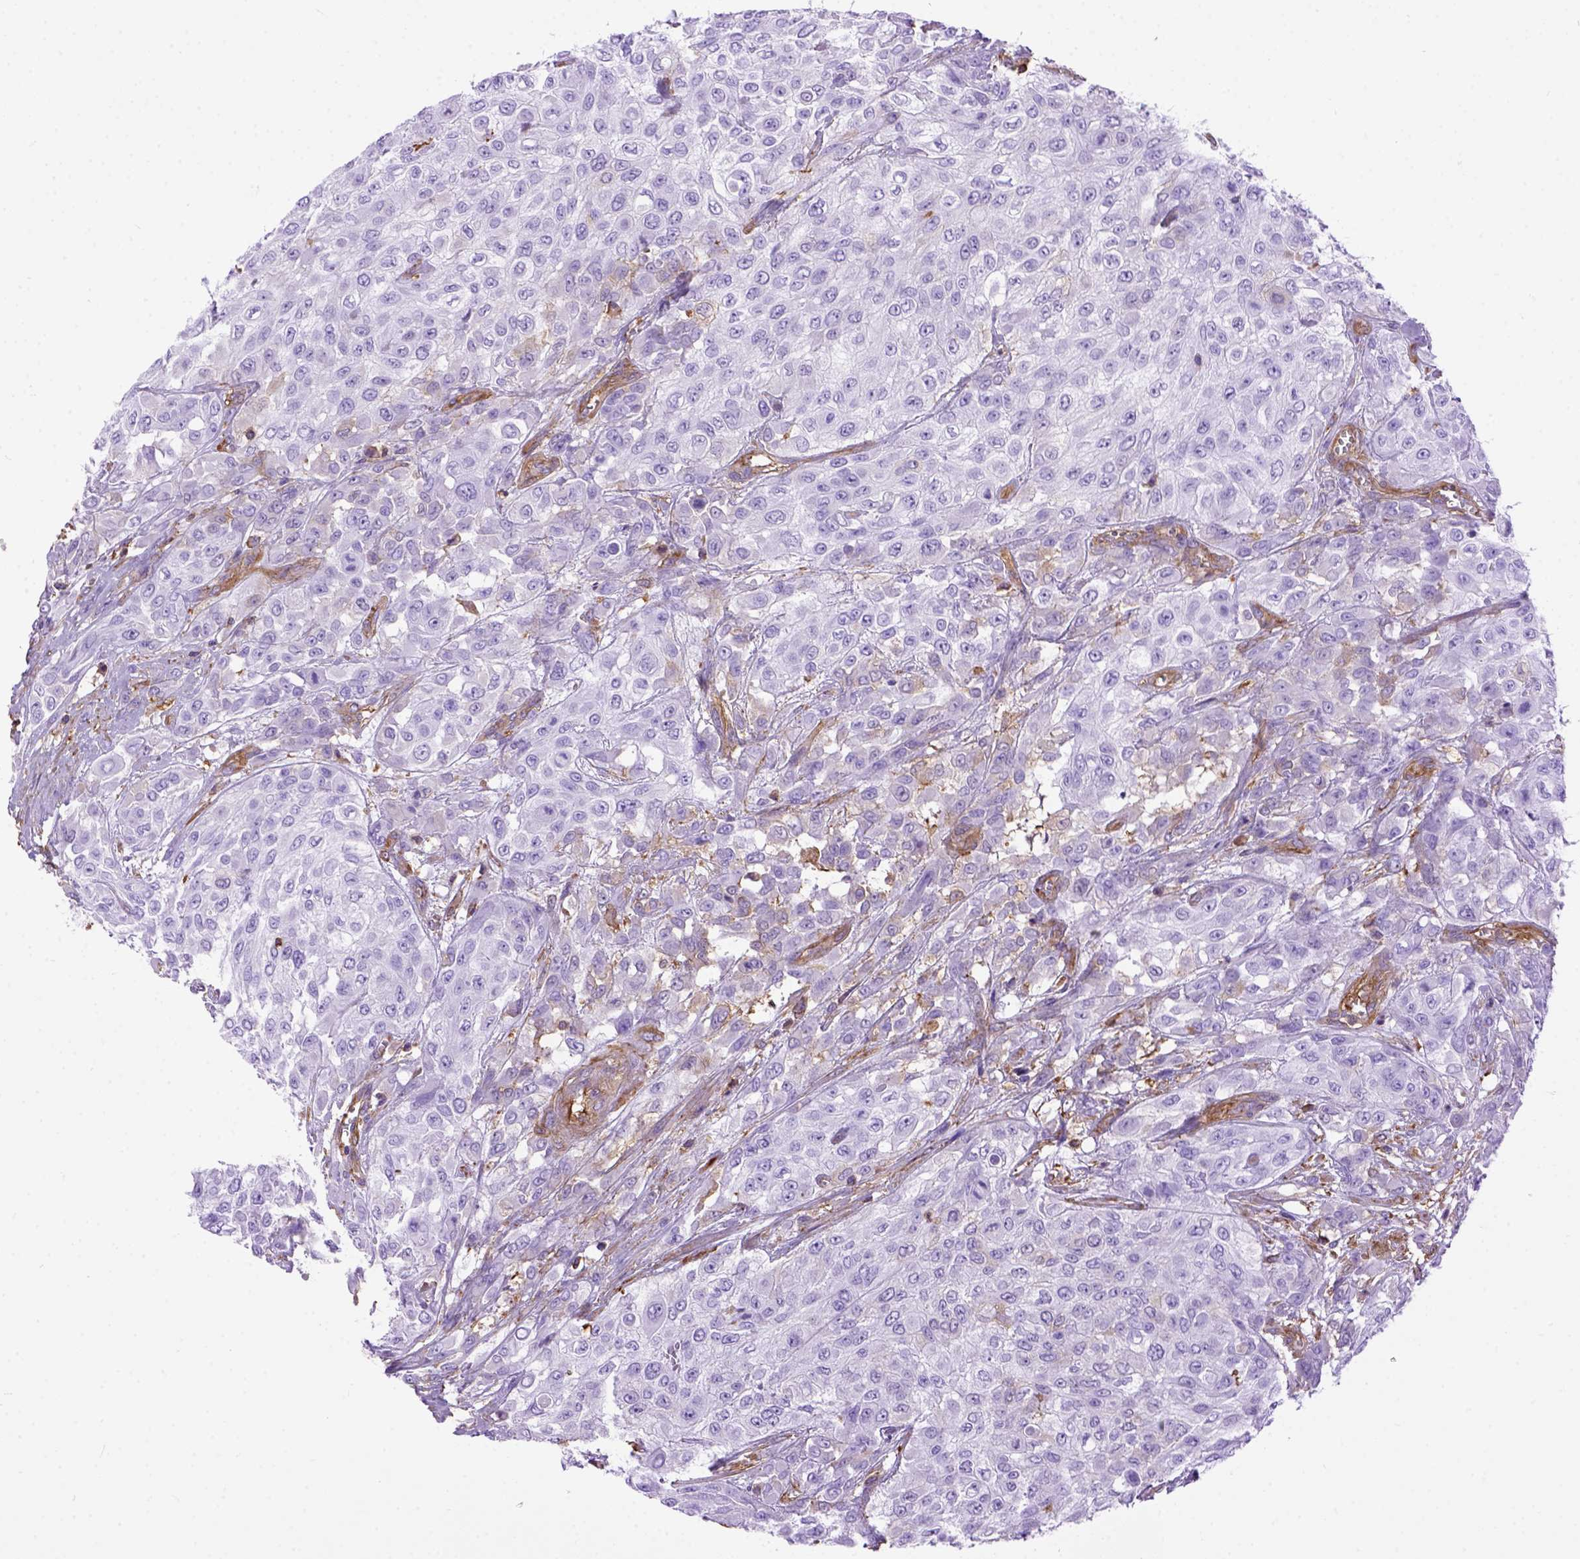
{"staining": {"intensity": "negative", "quantity": "none", "location": "none"}, "tissue": "urothelial cancer", "cell_type": "Tumor cells", "image_type": "cancer", "snomed": [{"axis": "morphology", "description": "Urothelial carcinoma, High grade"}, {"axis": "topography", "description": "Urinary bladder"}], "caption": "The micrograph shows no staining of tumor cells in urothelial carcinoma (high-grade).", "gene": "MVP", "patient": {"sex": "male", "age": 57}}